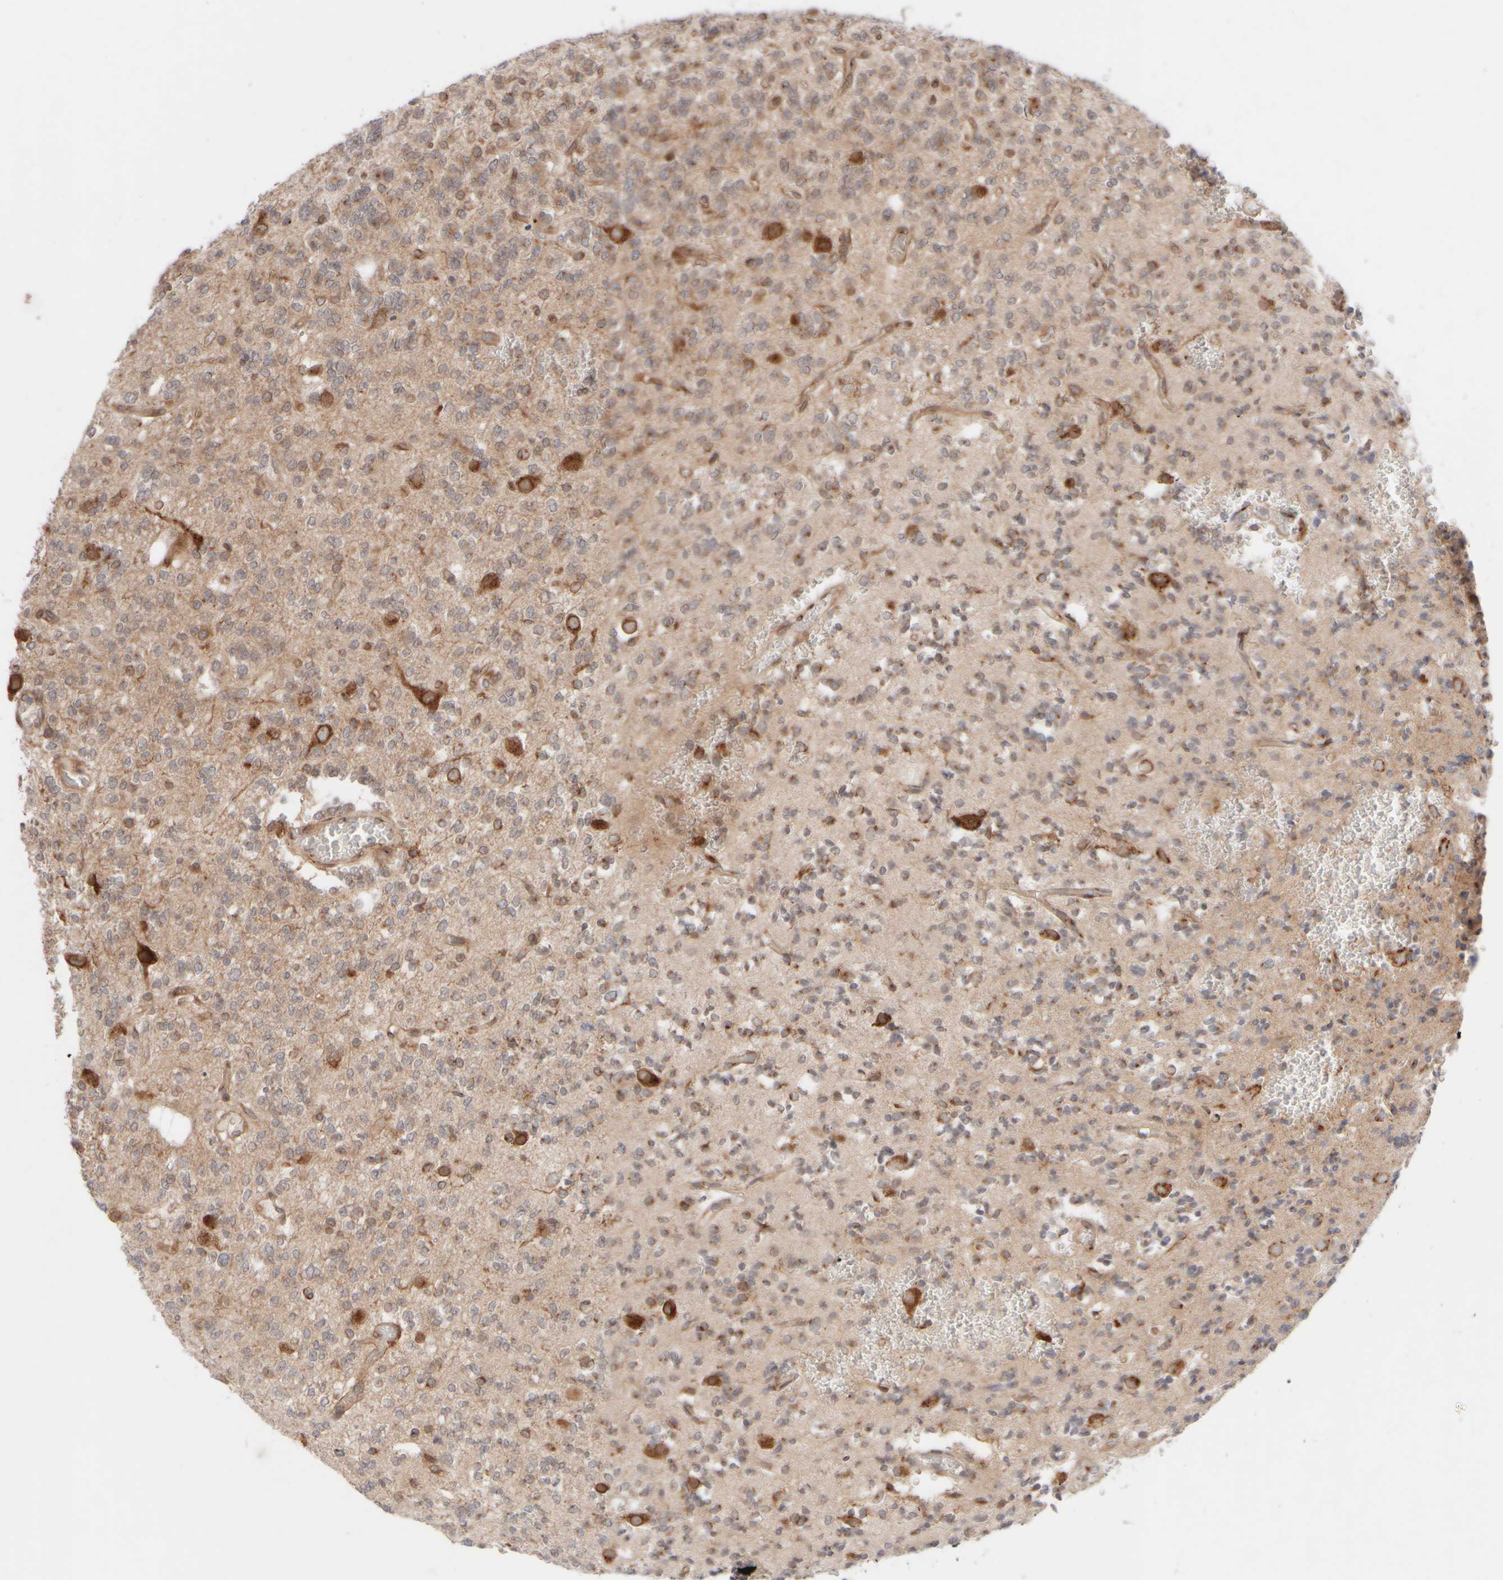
{"staining": {"intensity": "weak", "quantity": ">75%", "location": "cytoplasmic/membranous"}, "tissue": "glioma", "cell_type": "Tumor cells", "image_type": "cancer", "snomed": [{"axis": "morphology", "description": "Glioma, malignant, Low grade"}, {"axis": "topography", "description": "Brain"}], "caption": "Glioma was stained to show a protein in brown. There is low levels of weak cytoplasmic/membranous staining in approximately >75% of tumor cells.", "gene": "GCN1", "patient": {"sex": "male", "age": 38}}